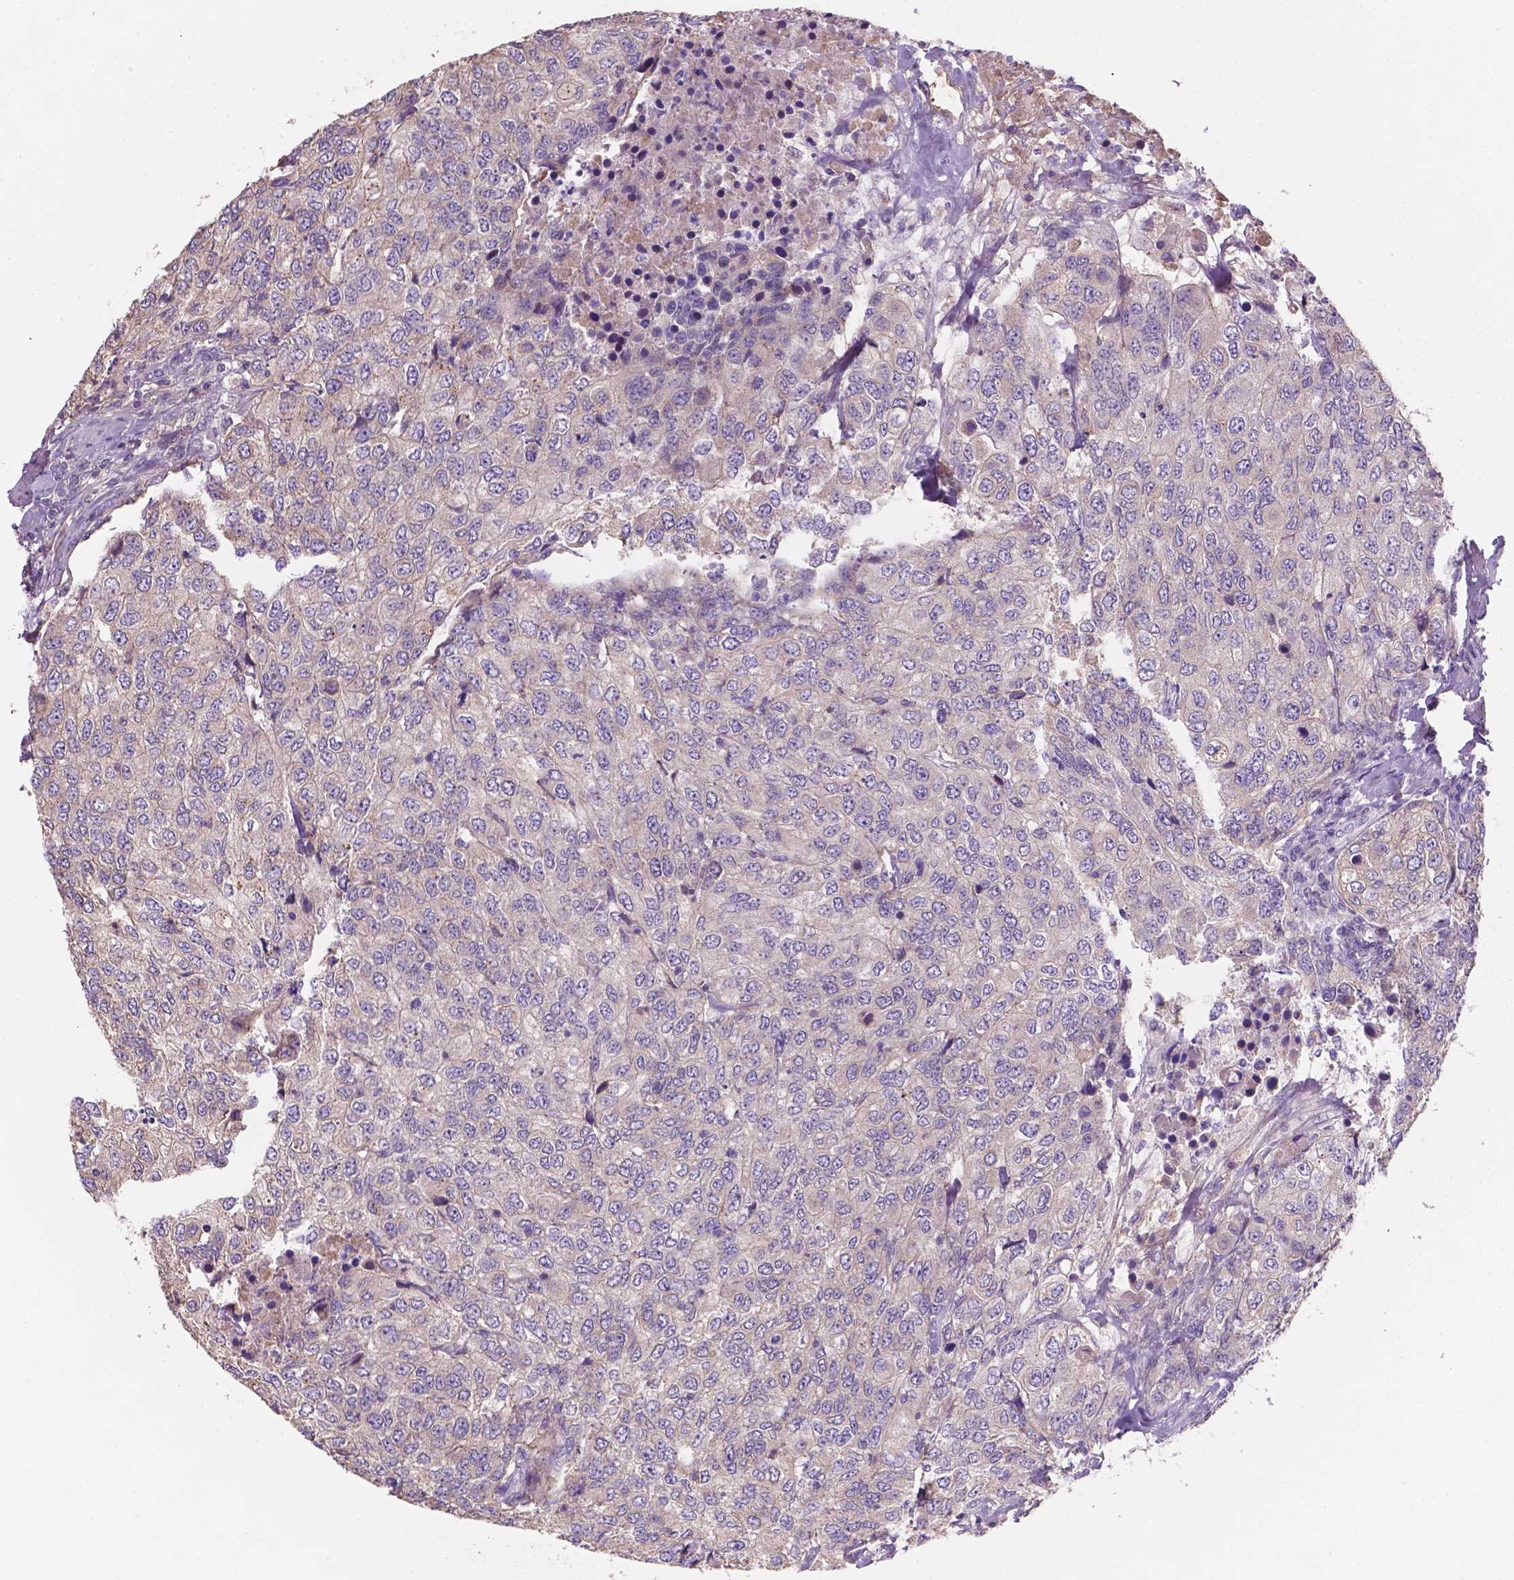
{"staining": {"intensity": "negative", "quantity": "none", "location": "none"}, "tissue": "urothelial cancer", "cell_type": "Tumor cells", "image_type": "cancer", "snomed": [{"axis": "morphology", "description": "Urothelial carcinoma, High grade"}, {"axis": "topography", "description": "Urinary bladder"}], "caption": "The IHC photomicrograph has no significant positivity in tumor cells of high-grade urothelial carcinoma tissue.", "gene": "MKRN2OS", "patient": {"sex": "female", "age": 78}}